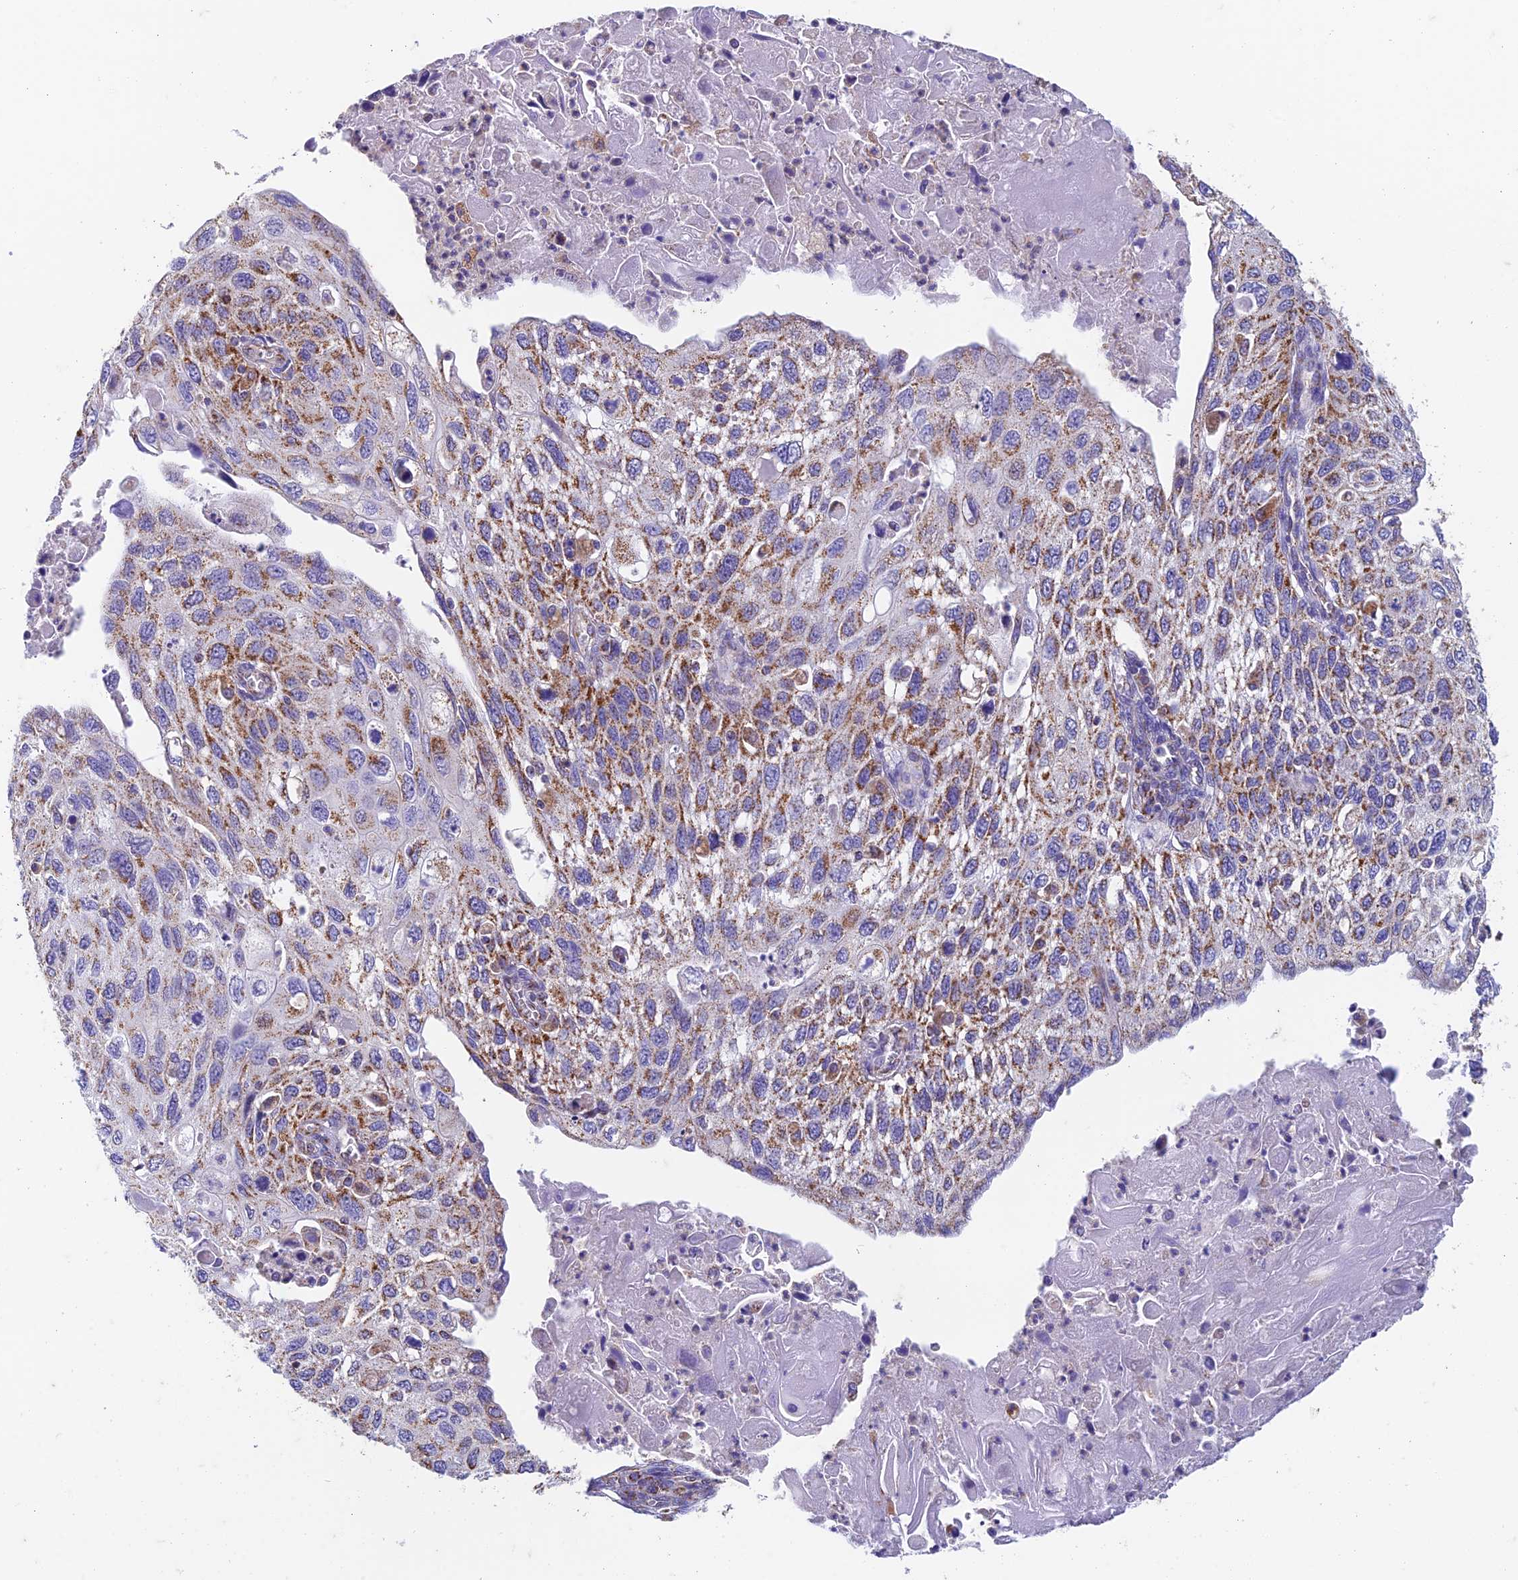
{"staining": {"intensity": "moderate", "quantity": "25%-75%", "location": "cytoplasmic/membranous"}, "tissue": "cervical cancer", "cell_type": "Tumor cells", "image_type": "cancer", "snomed": [{"axis": "morphology", "description": "Squamous cell carcinoma, NOS"}, {"axis": "topography", "description": "Cervix"}], "caption": "Cervical cancer (squamous cell carcinoma) was stained to show a protein in brown. There is medium levels of moderate cytoplasmic/membranous positivity in approximately 25%-75% of tumor cells.", "gene": "ZNF181", "patient": {"sex": "female", "age": 70}}